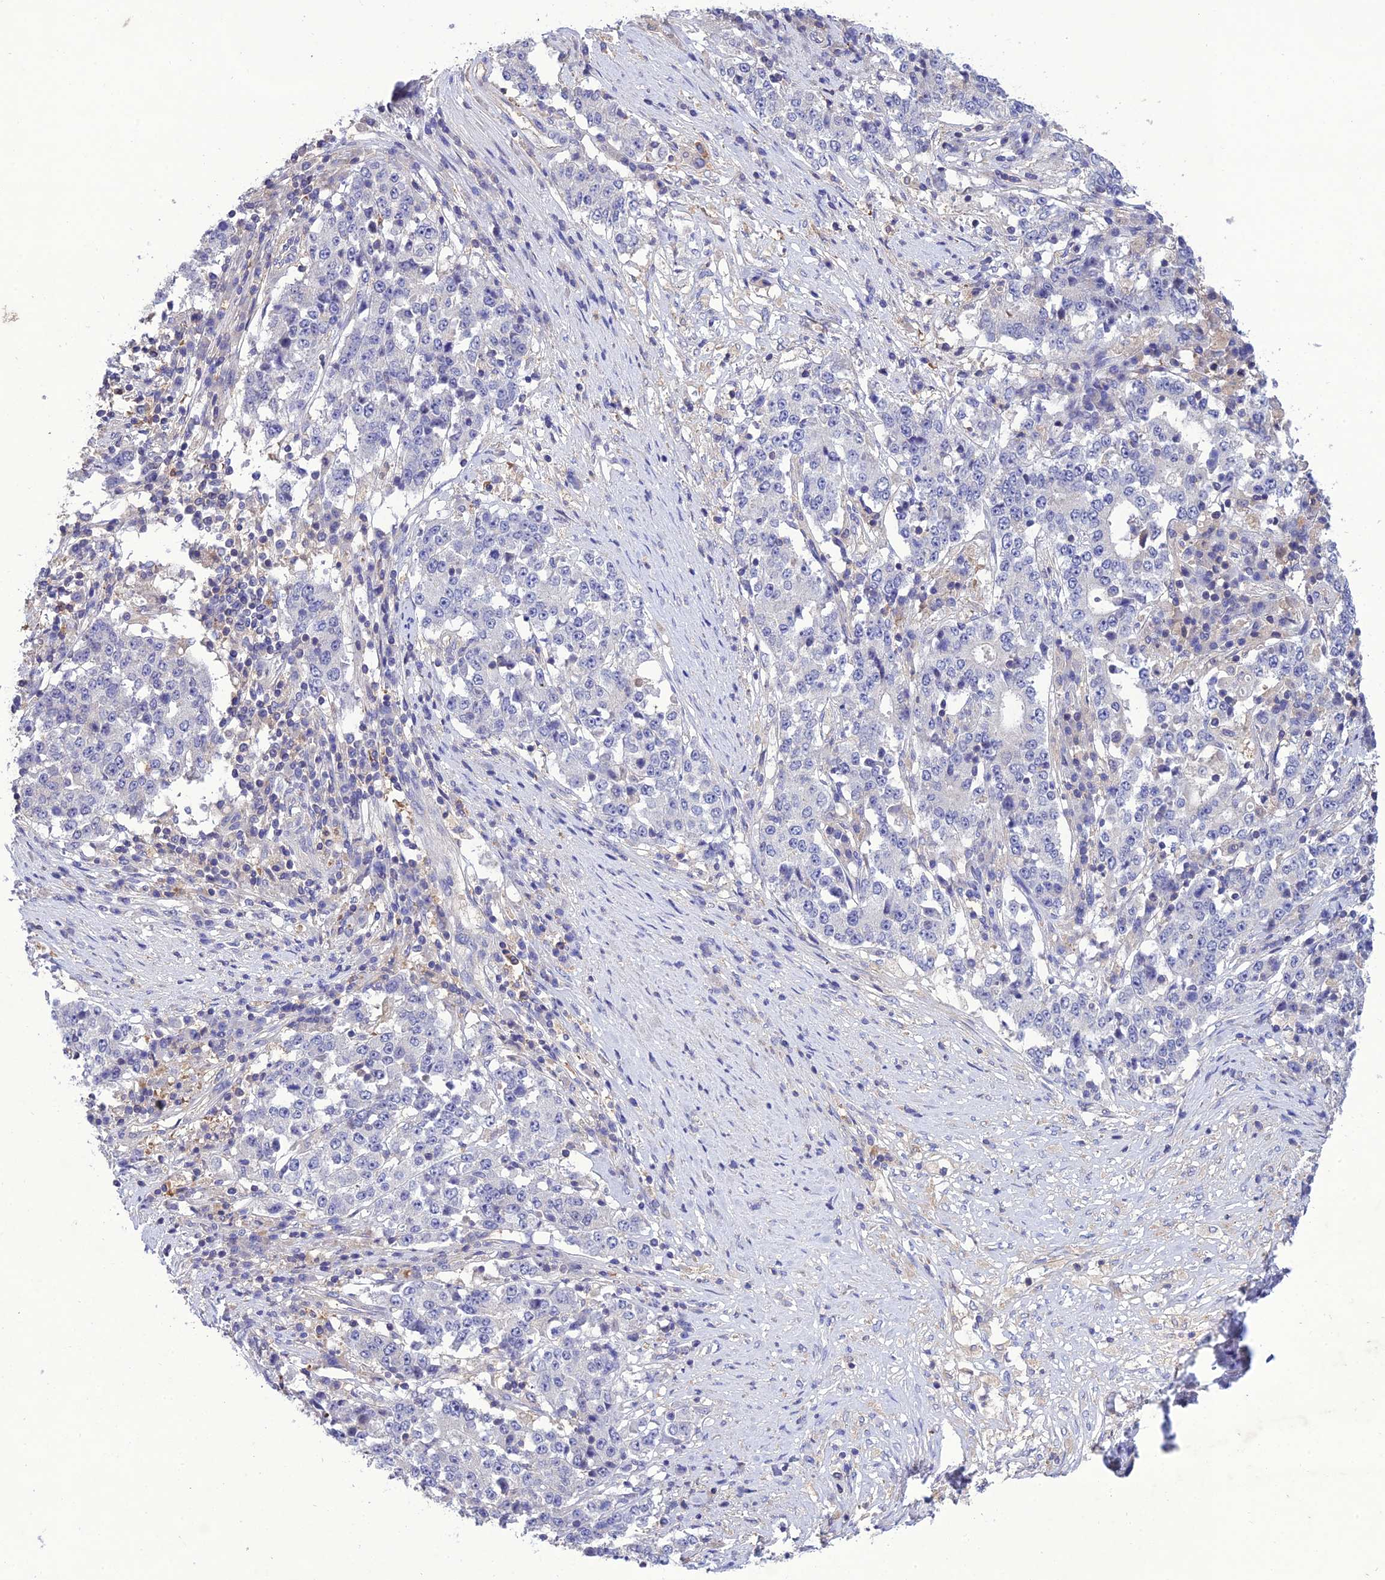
{"staining": {"intensity": "negative", "quantity": "none", "location": "none"}, "tissue": "stomach cancer", "cell_type": "Tumor cells", "image_type": "cancer", "snomed": [{"axis": "morphology", "description": "Adenocarcinoma, NOS"}, {"axis": "topography", "description": "Stomach"}], "caption": "This image is of stomach cancer (adenocarcinoma) stained with IHC to label a protein in brown with the nuclei are counter-stained blue. There is no staining in tumor cells.", "gene": "SNX24", "patient": {"sex": "male", "age": 59}}